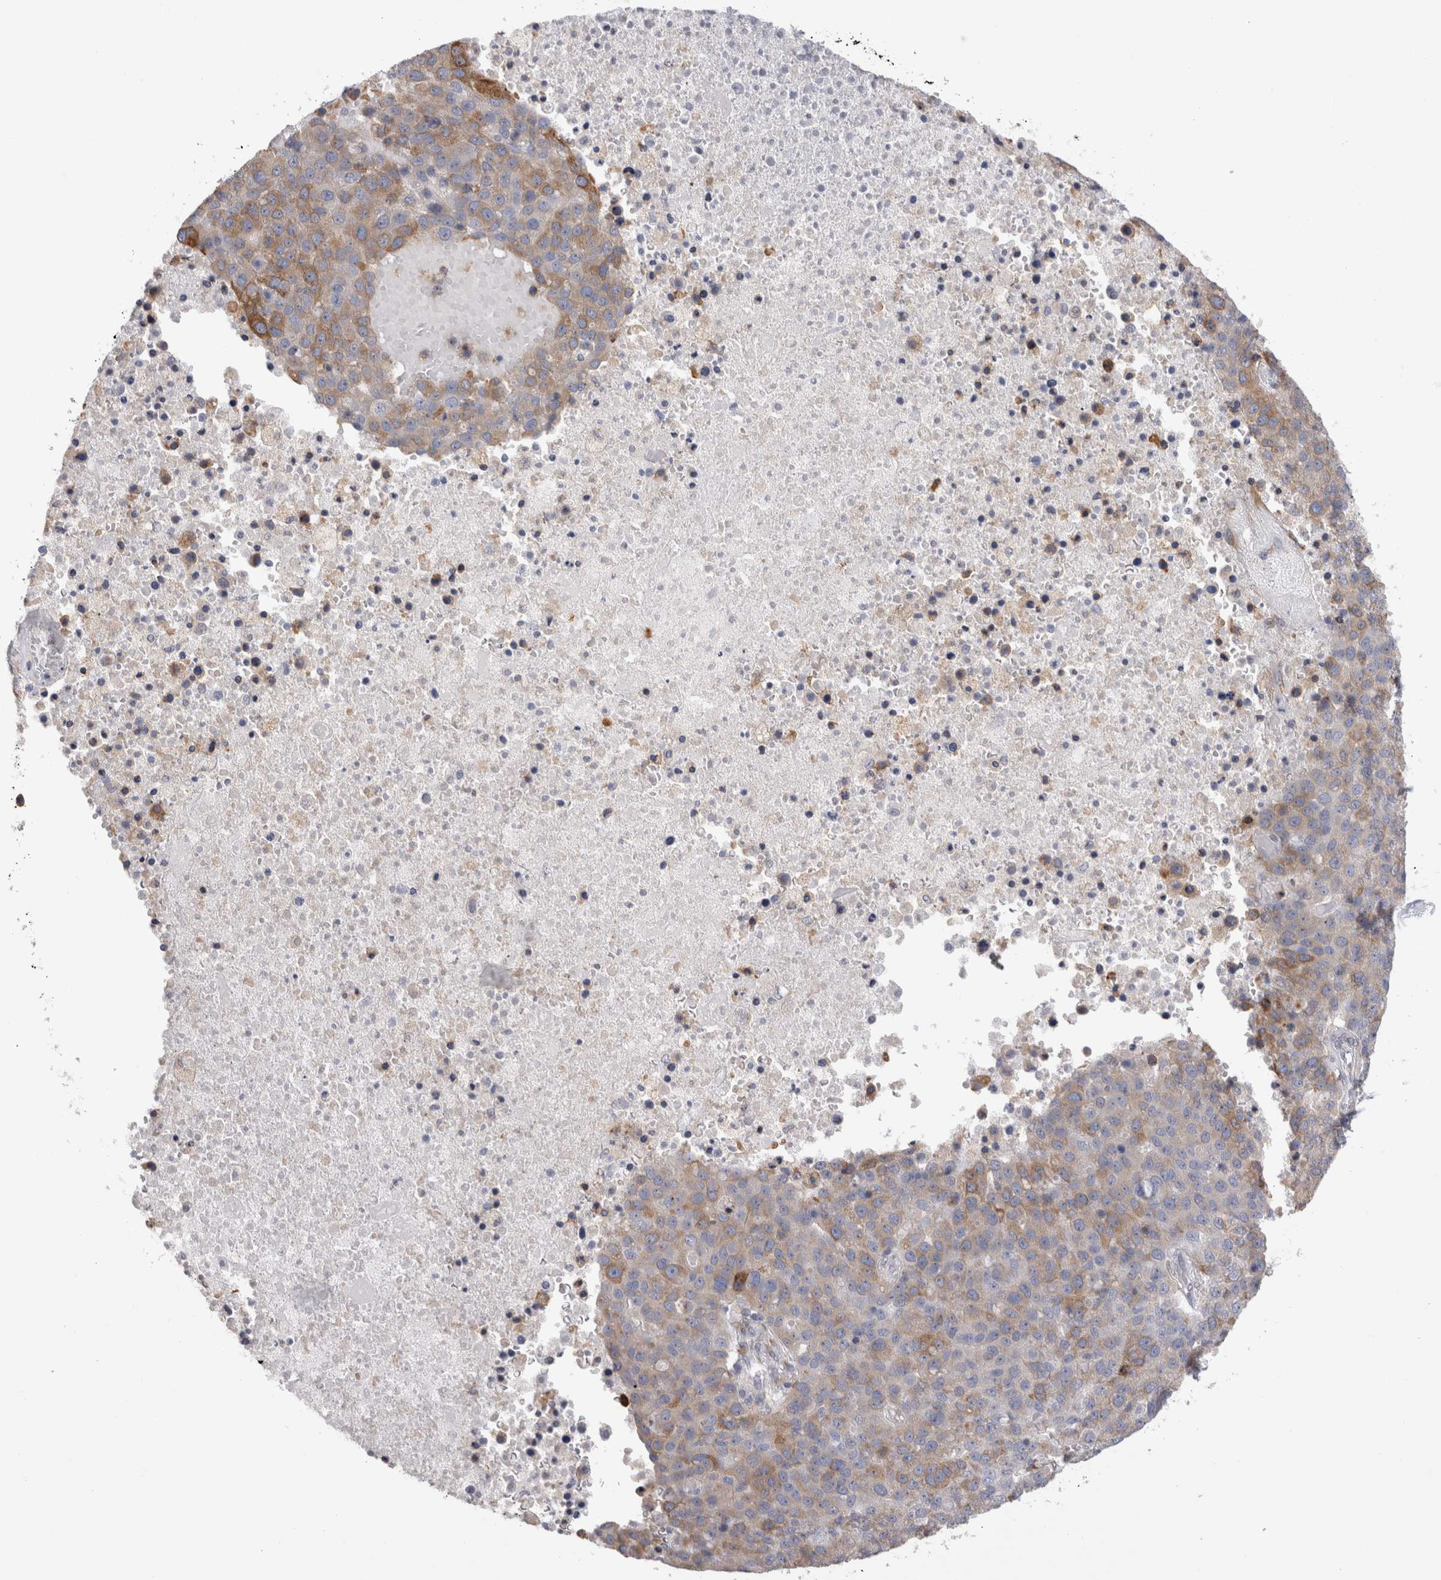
{"staining": {"intensity": "moderate", "quantity": "25%-75%", "location": "cytoplasmic/membranous"}, "tissue": "pancreatic cancer", "cell_type": "Tumor cells", "image_type": "cancer", "snomed": [{"axis": "morphology", "description": "Adenocarcinoma, NOS"}, {"axis": "topography", "description": "Pancreas"}], "caption": "Protein expression analysis of pancreatic cancer displays moderate cytoplasmic/membranous expression in approximately 25%-75% of tumor cells.", "gene": "VCPIP1", "patient": {"sex": "female", "age": 61}}